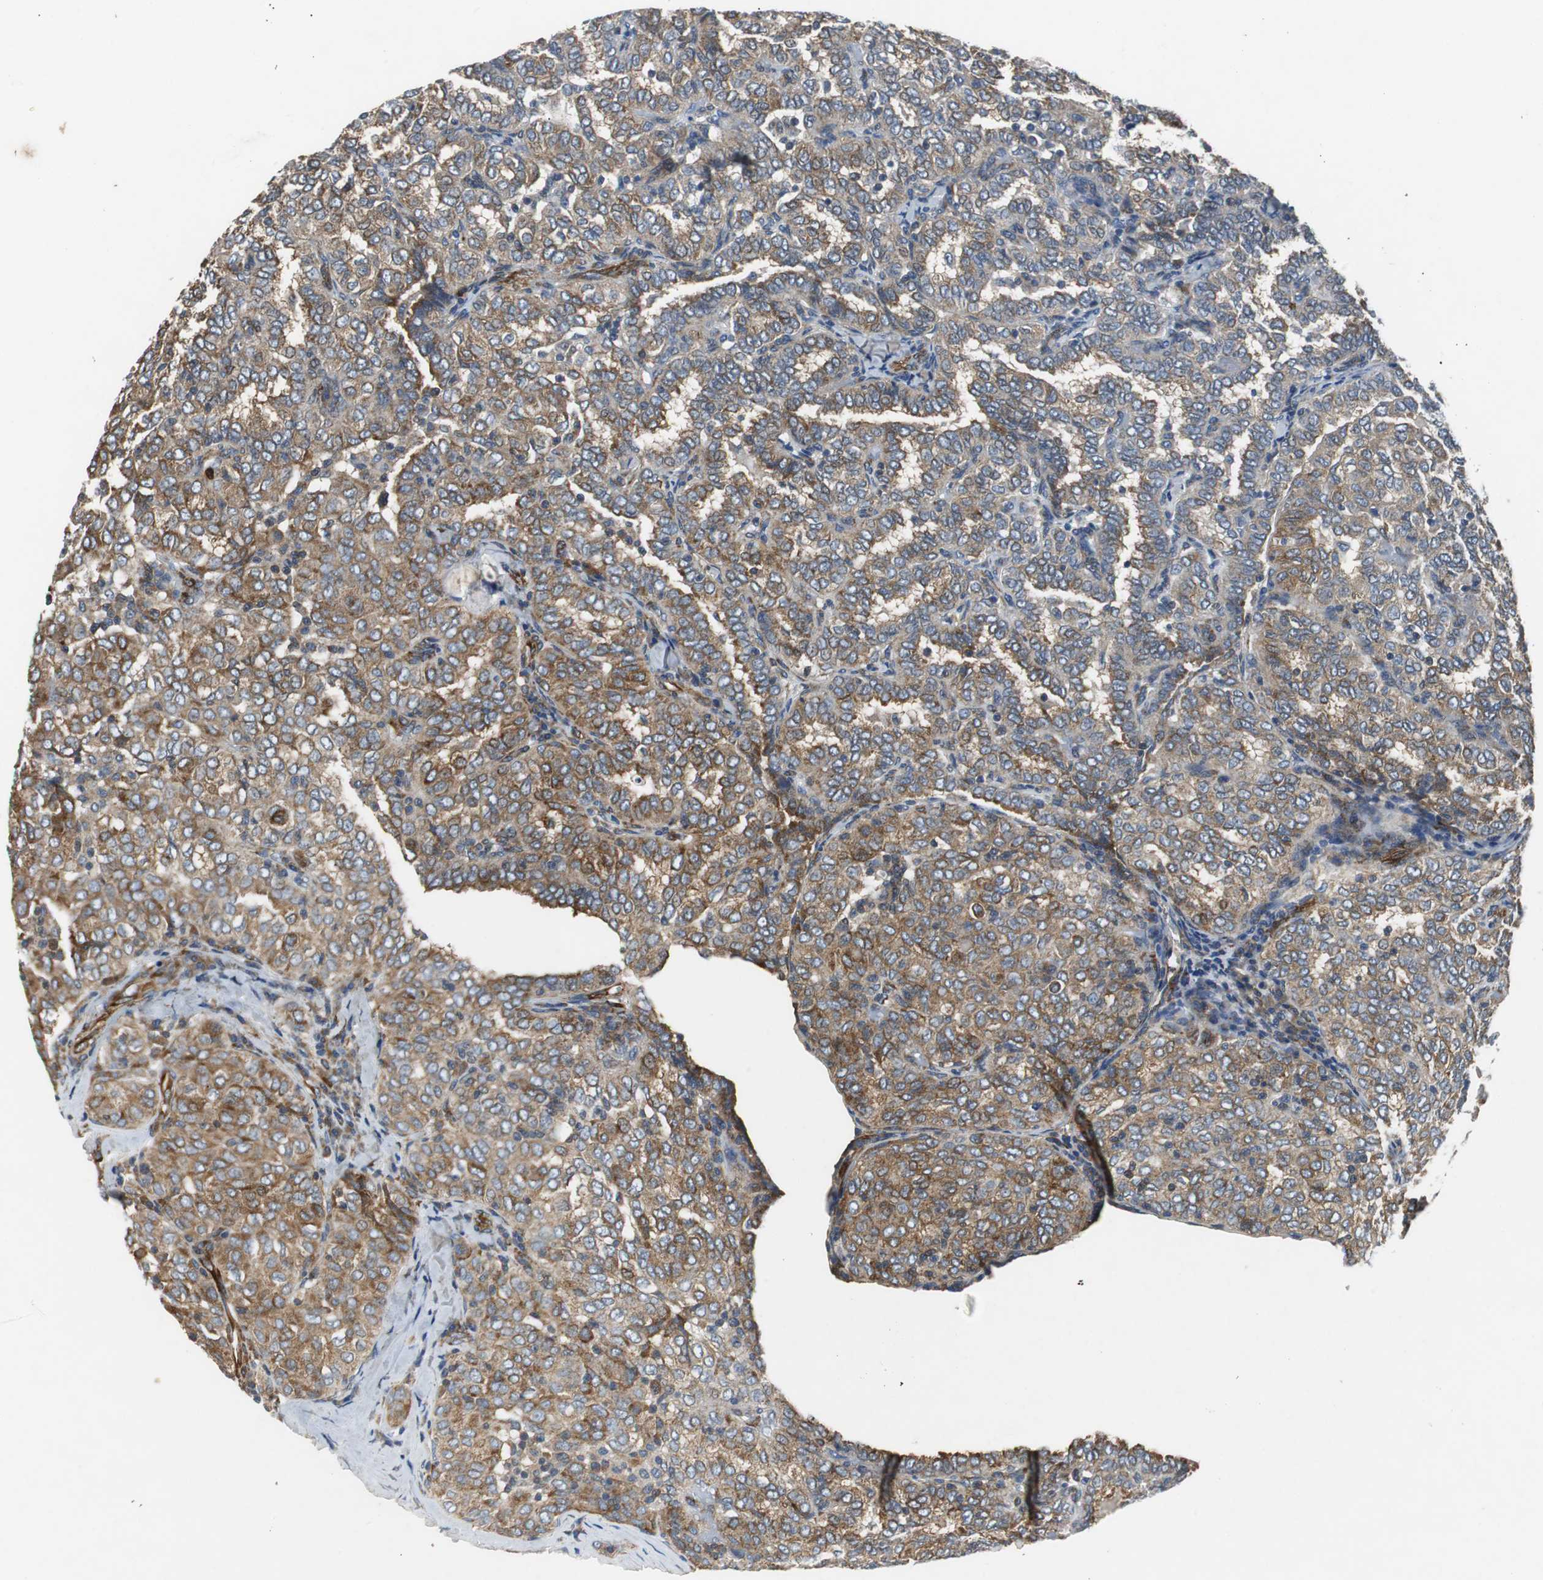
{"staining": {"intensity": "moderate", "quantity": ">75%", "location": "cytoplasmic/membranous"}, "tissue": "thyroid cancer", "cell_type": "Tumor cells", "image_type": "cancer", "snomed": [{"axis": "morphology", "description": "Papillary adenocarcinoma, NOS"}, {"axis": "topography", "description": "Thyroid gland"}], "caption": "Immunohistochemistry of papillary adenocarcinoma (thyroid) displays medium levels of moderate cytoplasmic/membranous positivity in about >75% of tumor cells.", "gene": "ISCU", "patient": {"sex": "female", "age": 30}}